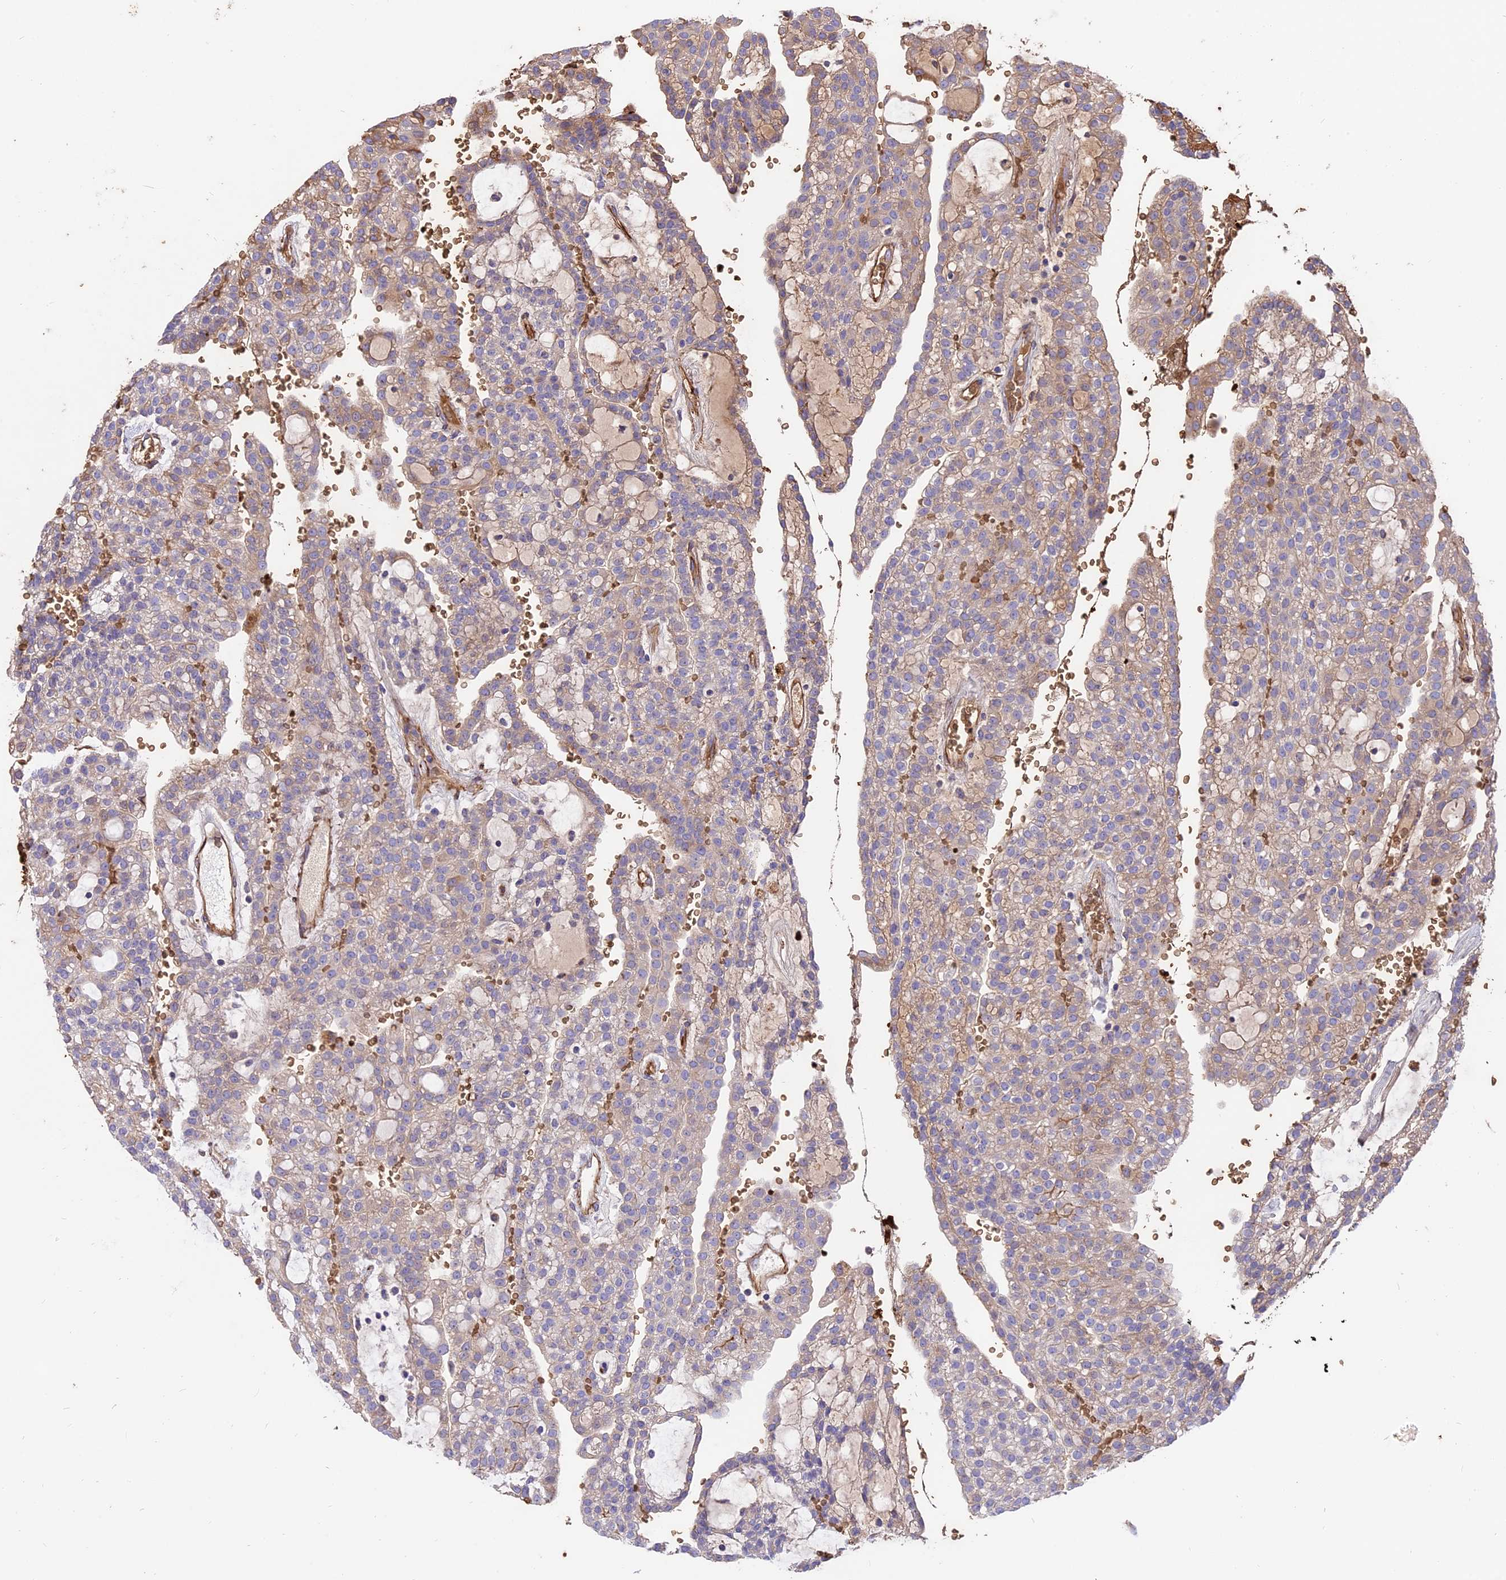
{"staining": {"intensity": "weak", "quantity": "25%-75%", "location": "cytoplasmic/membranous"}, "tissue": "renal cancer", "cell_type": "Tumor cells", "image_type": "cancer", "snomed": [{"axis": "morphology", "description": "Adenocarcinoma, NOS"}, {"axis": "topography", "description": "Kidney"}], "caption": "This is a histology image of IHC staining of renal adenocarcinoma, which shows weak expression in the cytoplasmic/membranous of tumor cells.", "gene": "TTC4", "patient": {"sex": "male", "age": 63}}